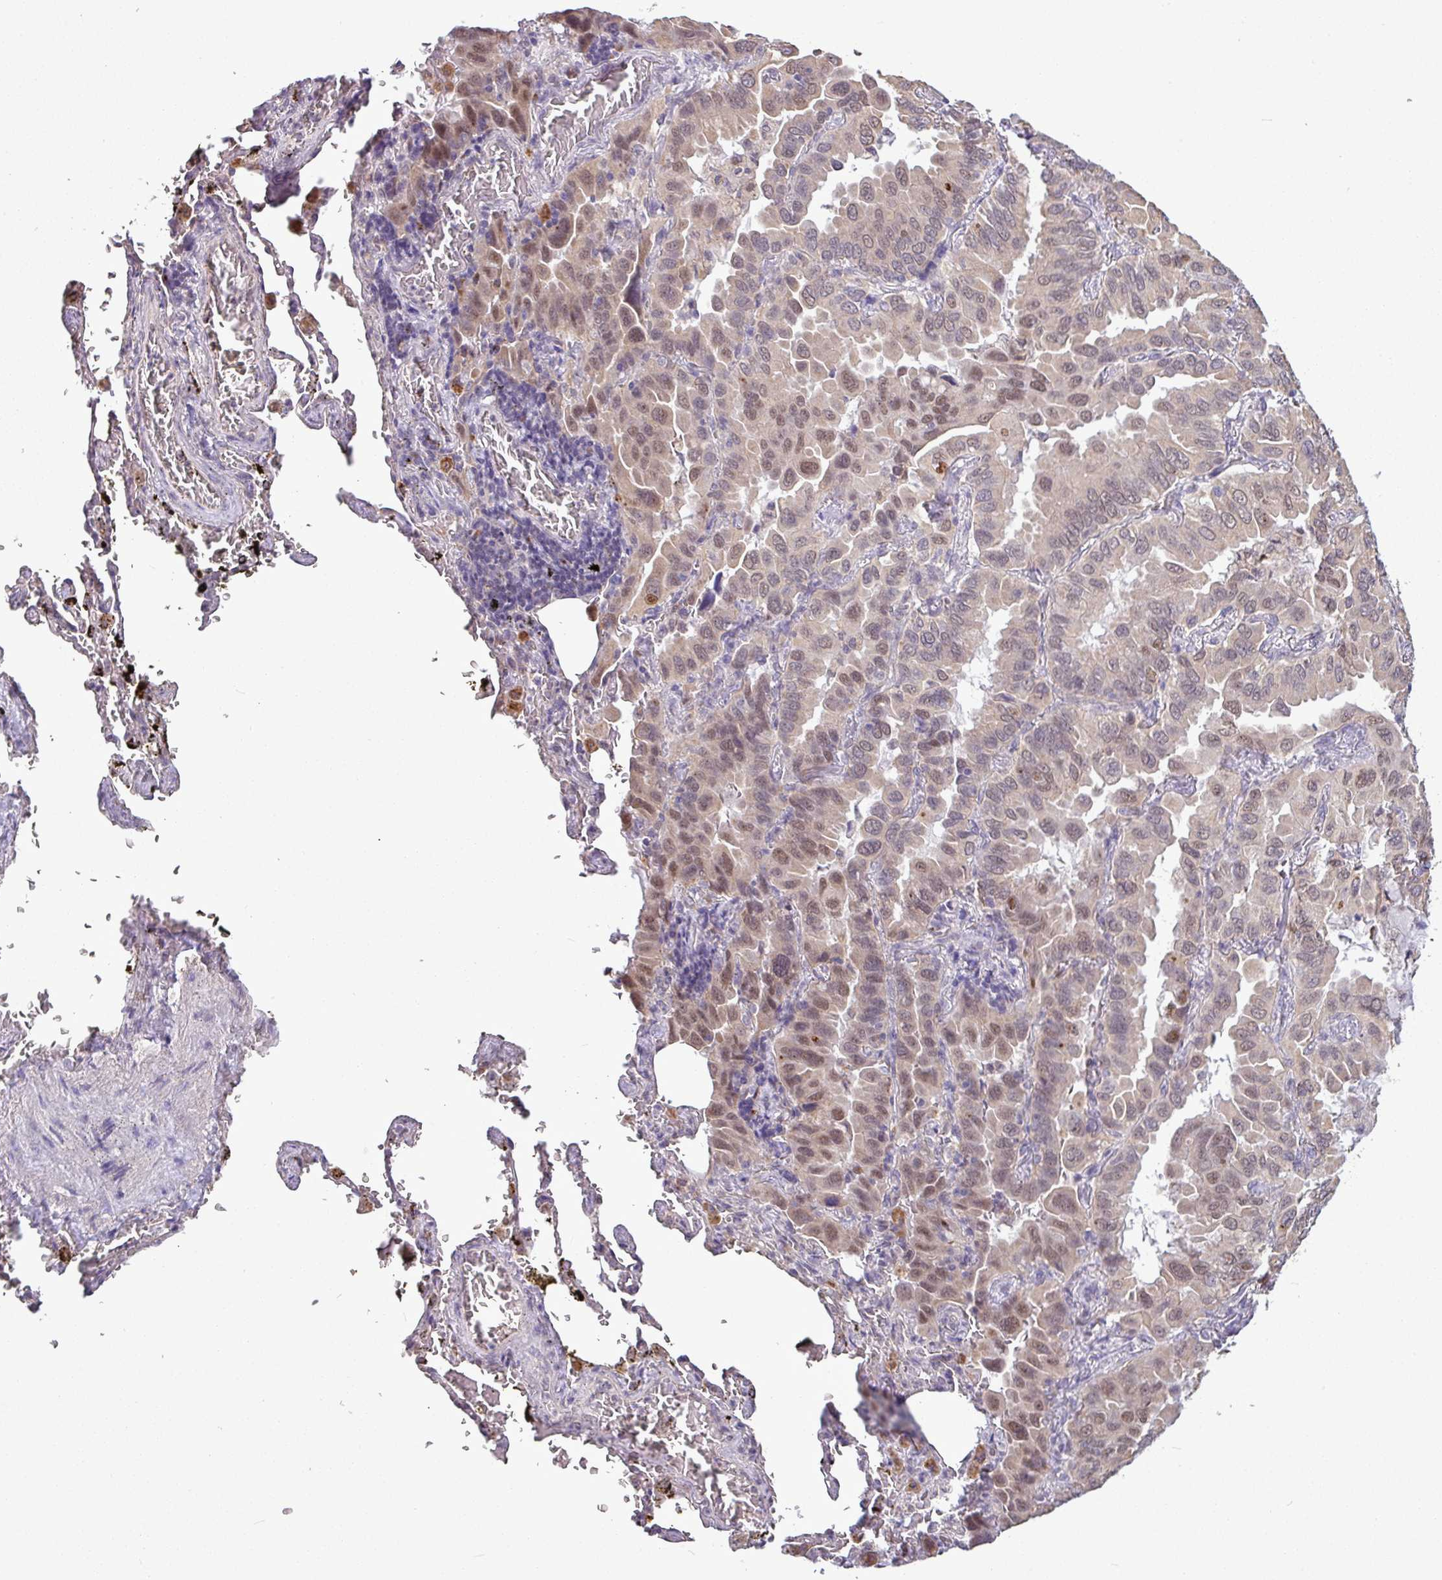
{"staining": {"intensity": "moderate", "quantity": "25%-75%", "location": "nuclear"}, "tissue": "lung cancer", "cell_type": "Tumor cells", "image_type": "cancer", "snomed": [{"axis": "morphology", "description": "Adenocarcinoma, NOS"}, {"axis": "topography", "description": "Lung"}], "caption": "Protein analysis of adenocarcinoma (lung) tissue demonstrates moderate nuclear positivity in about 25%-75% of tumor cells.", "gene": "ZNF217", "patient": {"sex": "male", "age": 64}}